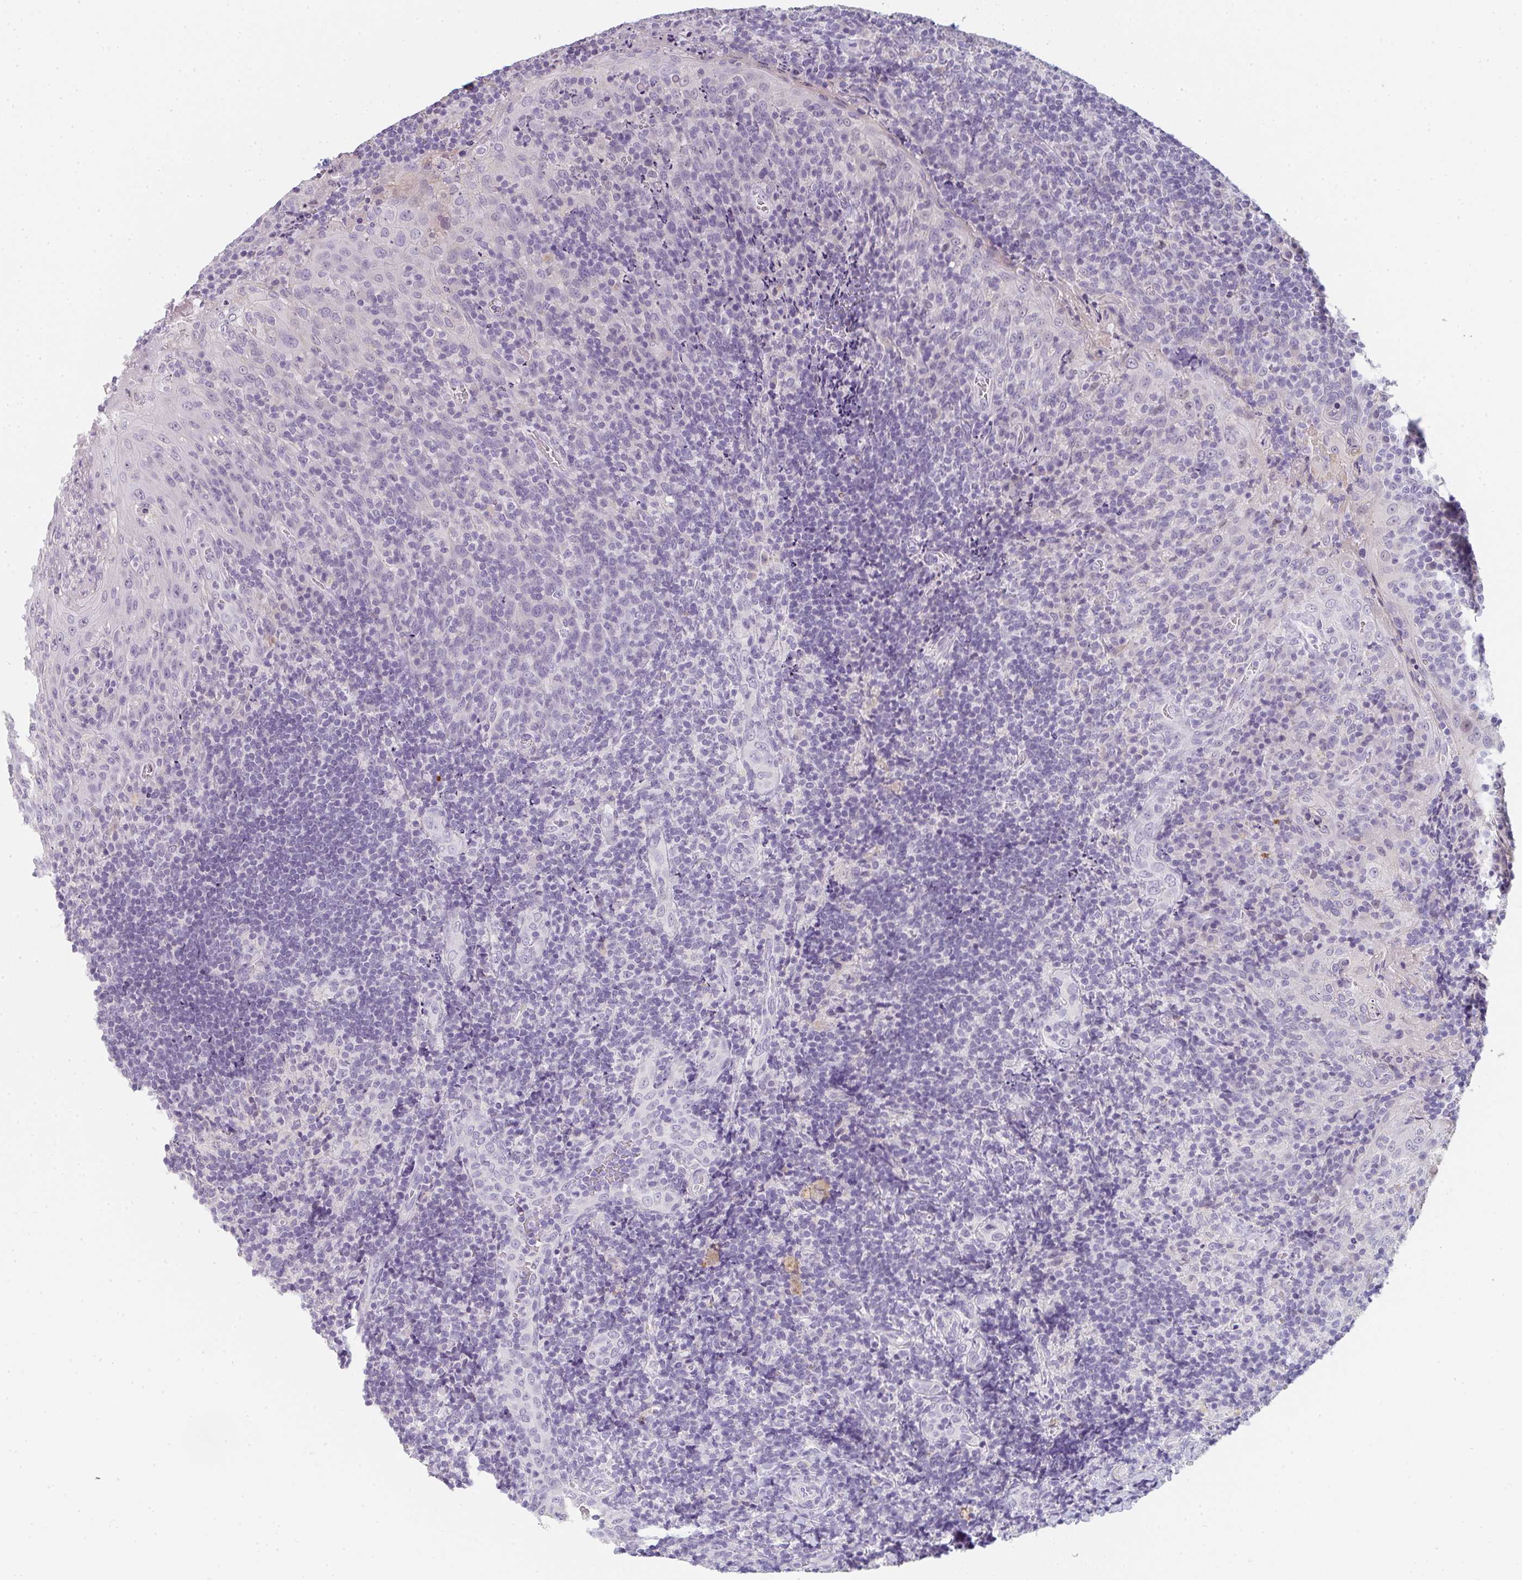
{"staining": {"intensity": "negative", "quantity": "none", "location": "none"}, "tissue": "tonsil", "cell_type": "Germinal center cells", "image_type": "normal", "snomed": [{"axis": "morphology", "description": "Normal tissue, NOS"}, {"axis": "topography", "description": "Tonsil"}], "caption": "High magnification brightfield microscopy of benign tonsil stained with DAB (3,3'-diaminobenzidine) (brown) and counterstained with hematoxylin (blue): germinal center cells show no significant staining. (DAB immunohistochemistry (IHC), high magnification).", "gene": "C1QTNF8", "patient": {"sex": "male", "age": 17}}